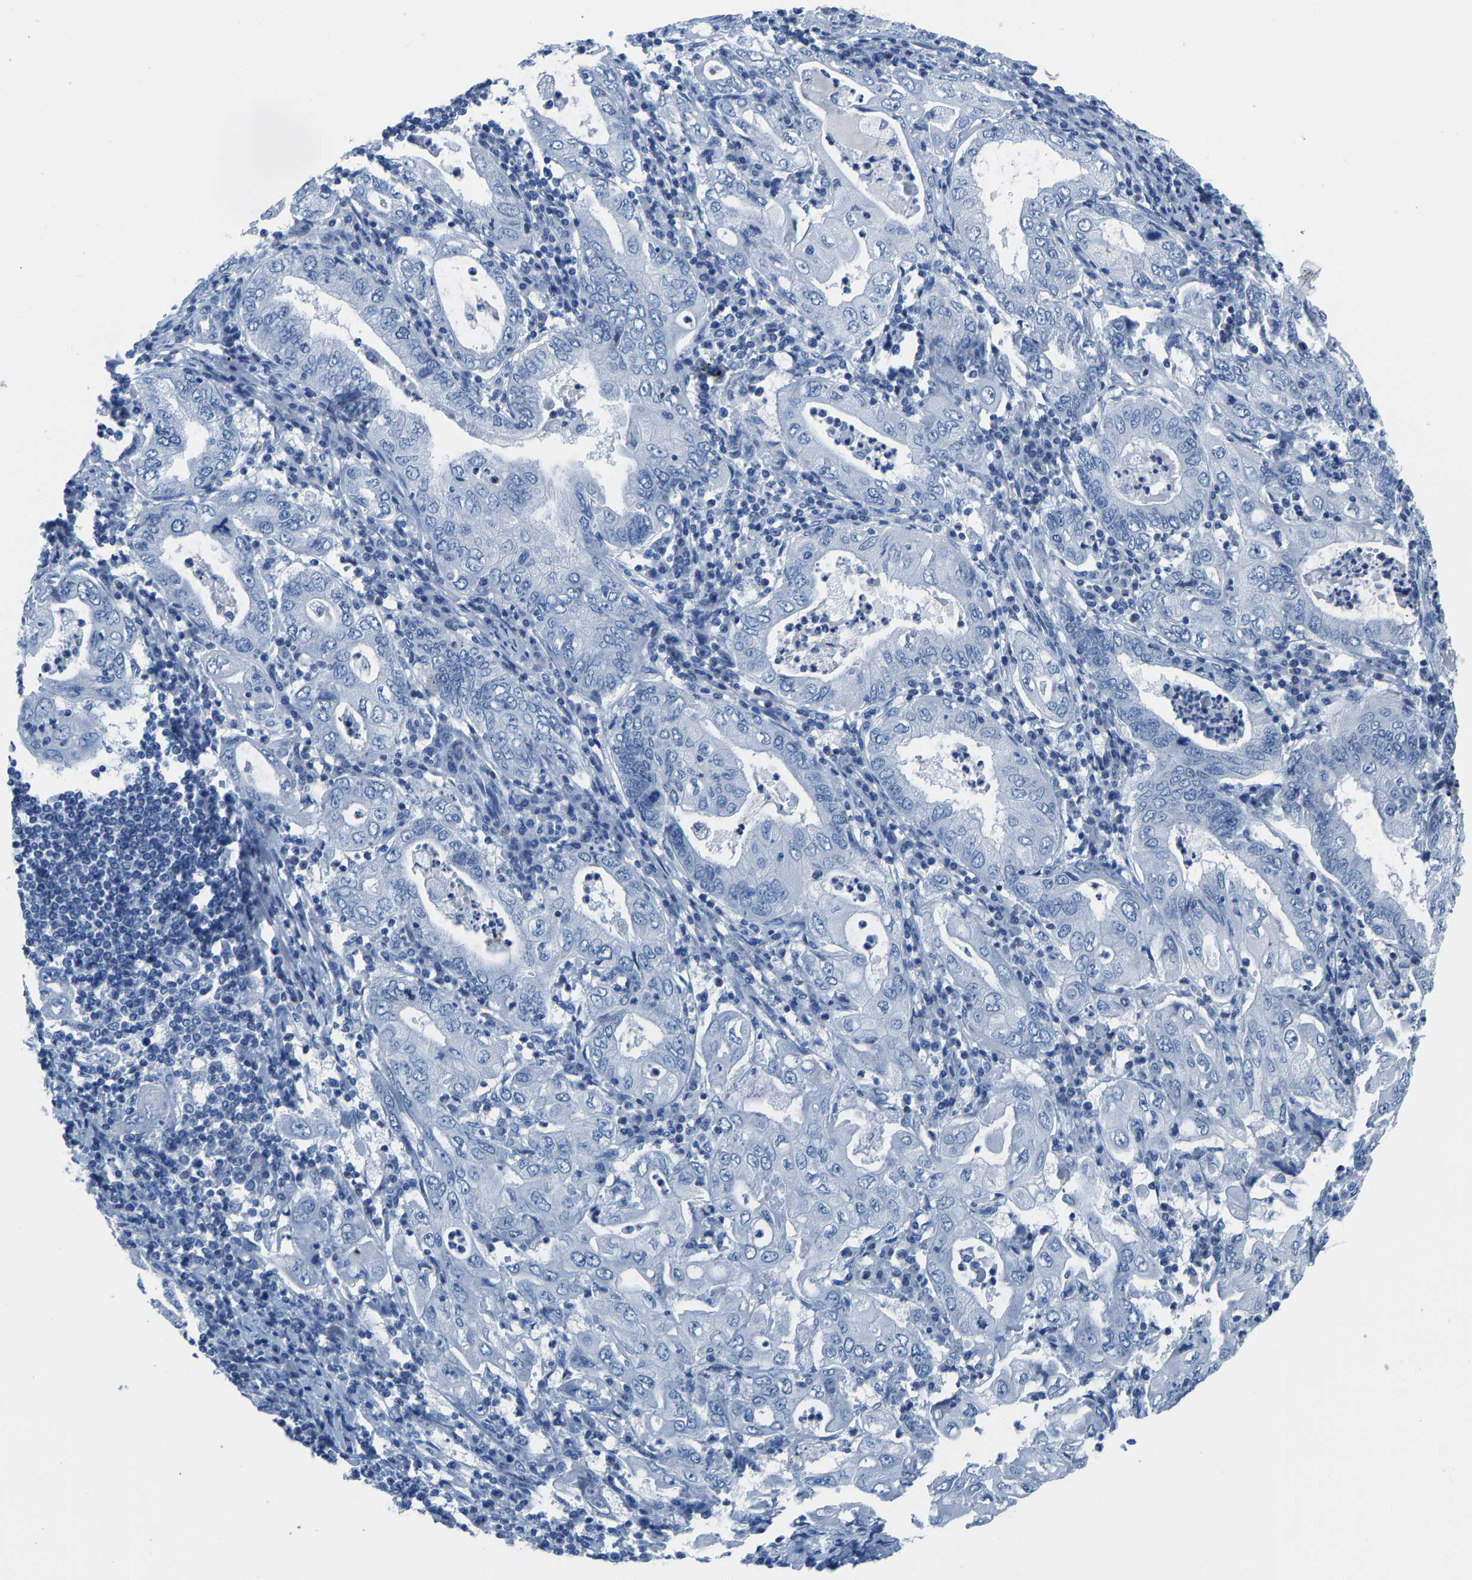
{"staining": {"intensity": "negative", "quantity": "none", "location": "none"}, "tissue": "stomach cancer", "cell_type": "Tumor cells", "image_type": "cancer", "snomed": [{"axis": "morphology", "description": "Normal tissue, NOS"}, {"axis": "morphology", "description": "Adenocarcinoma, NOS"}, {"axis": "topography", "description": "Esophagus"}, {"axis": "topography", "description": "Stomach, upper"}, {"axis": "topography", "description": "Peripheral nerve tissue"}], "caption": "There is no significant positivity in tumor cells of stomach cancer. Nuclei are stained in blue.", "gene": "SERPINB3", "patient": {"sex": "male", "age": 62}}